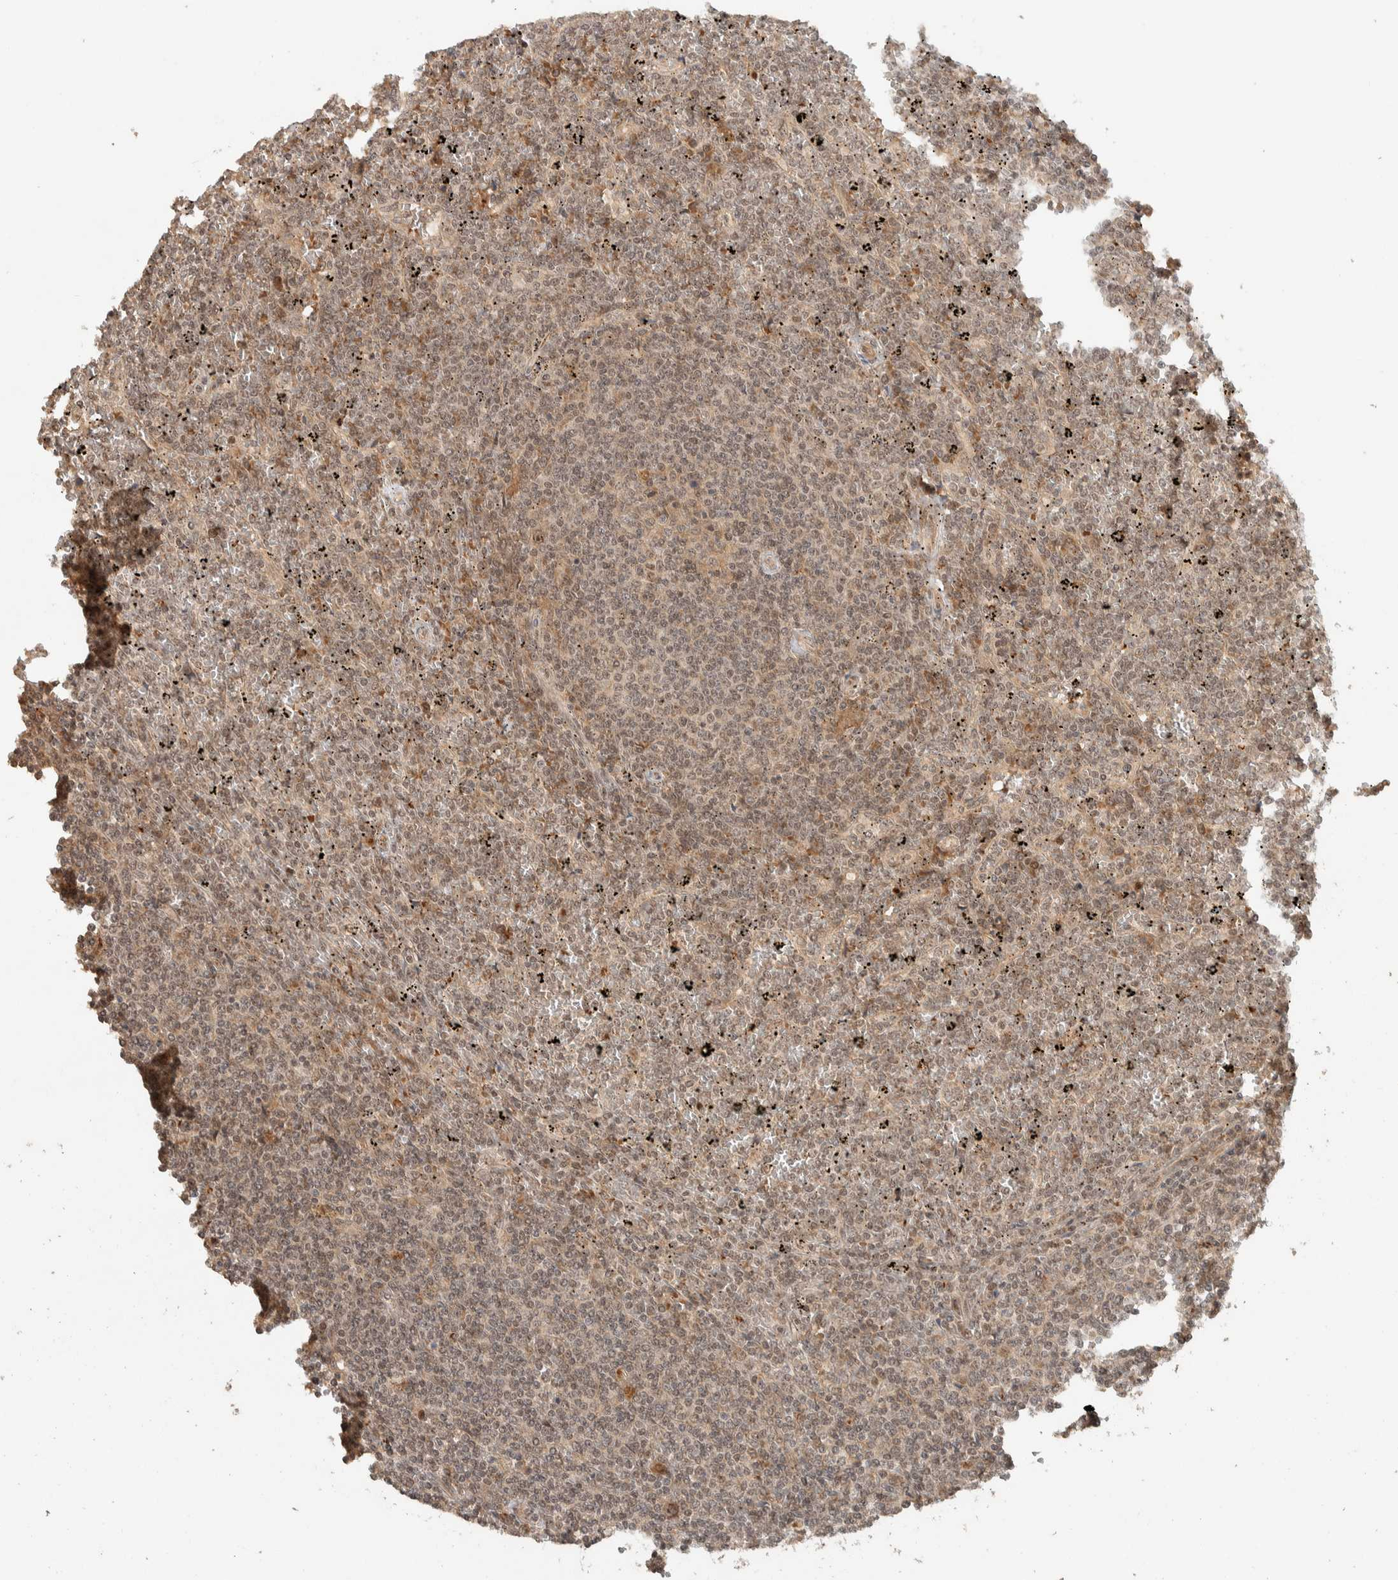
{"staining": {"intensity": "weak", "quantity": ">75%", "location": "cytoplasmic/membranous,nuclear"}, "tissue": "lymphoma", "cell_type": "Tumor cells", "image_type": "cancer", "snomed": [{"axis": "morphology", "description": "Malignant lymphoma, non-Hodgkin's type, Low grade"}, {"axis": "topography", "description": "Spleen"}], "caption": "This micrograph demonstrates immunohistochemistry staining of human malignant lymphoma, non-Hodgkin's type (low-grade), with low weak cytoplasmic/membranous and nuclear expression in about >75% of tumor cells.", "gene": "ZBTB2", "patient": {"sex": "female", "age": 19}}